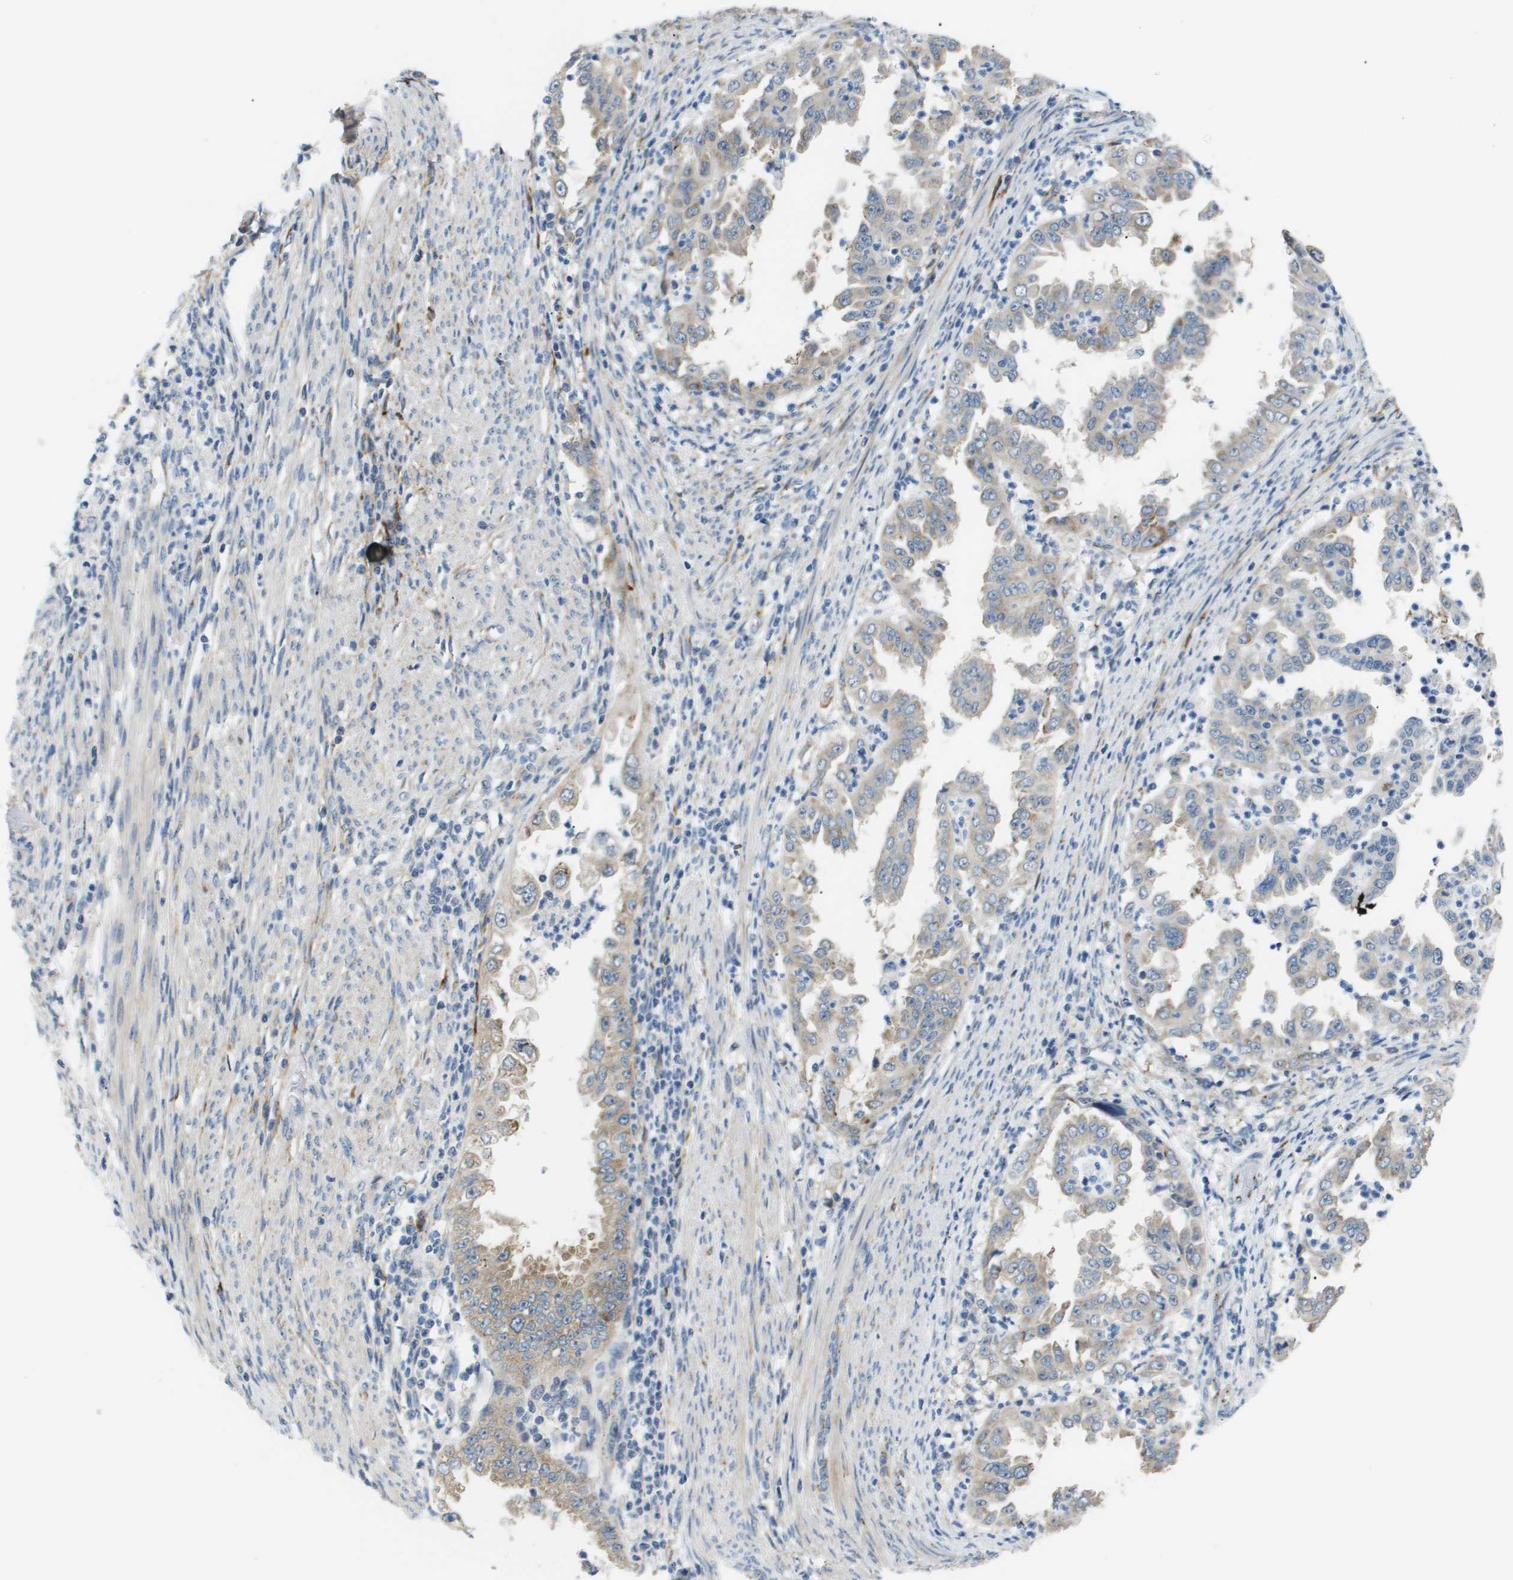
{"staining": {"intensity": "moderate", "quantity": "<25%", "location": "cytoplasmic/membranous"}, "tissue": "endometrial cancer", "cell_type": "Tumor cells", "image_type": "cancer", "snomed": [{"axis": "morphology", "description": "Adenocarcinoma, NOS"}, {"axis": "topography", "description": "Endometrium"}], "caption": "Protein positivity by immunohistochemistry demonstrates moderate cytoplasmic/membranous positivity in approximately <25% of tumor cells in endometrial cancer.", "gene": "OTUD5", "patient": {"sex": "female", "age": 85}}